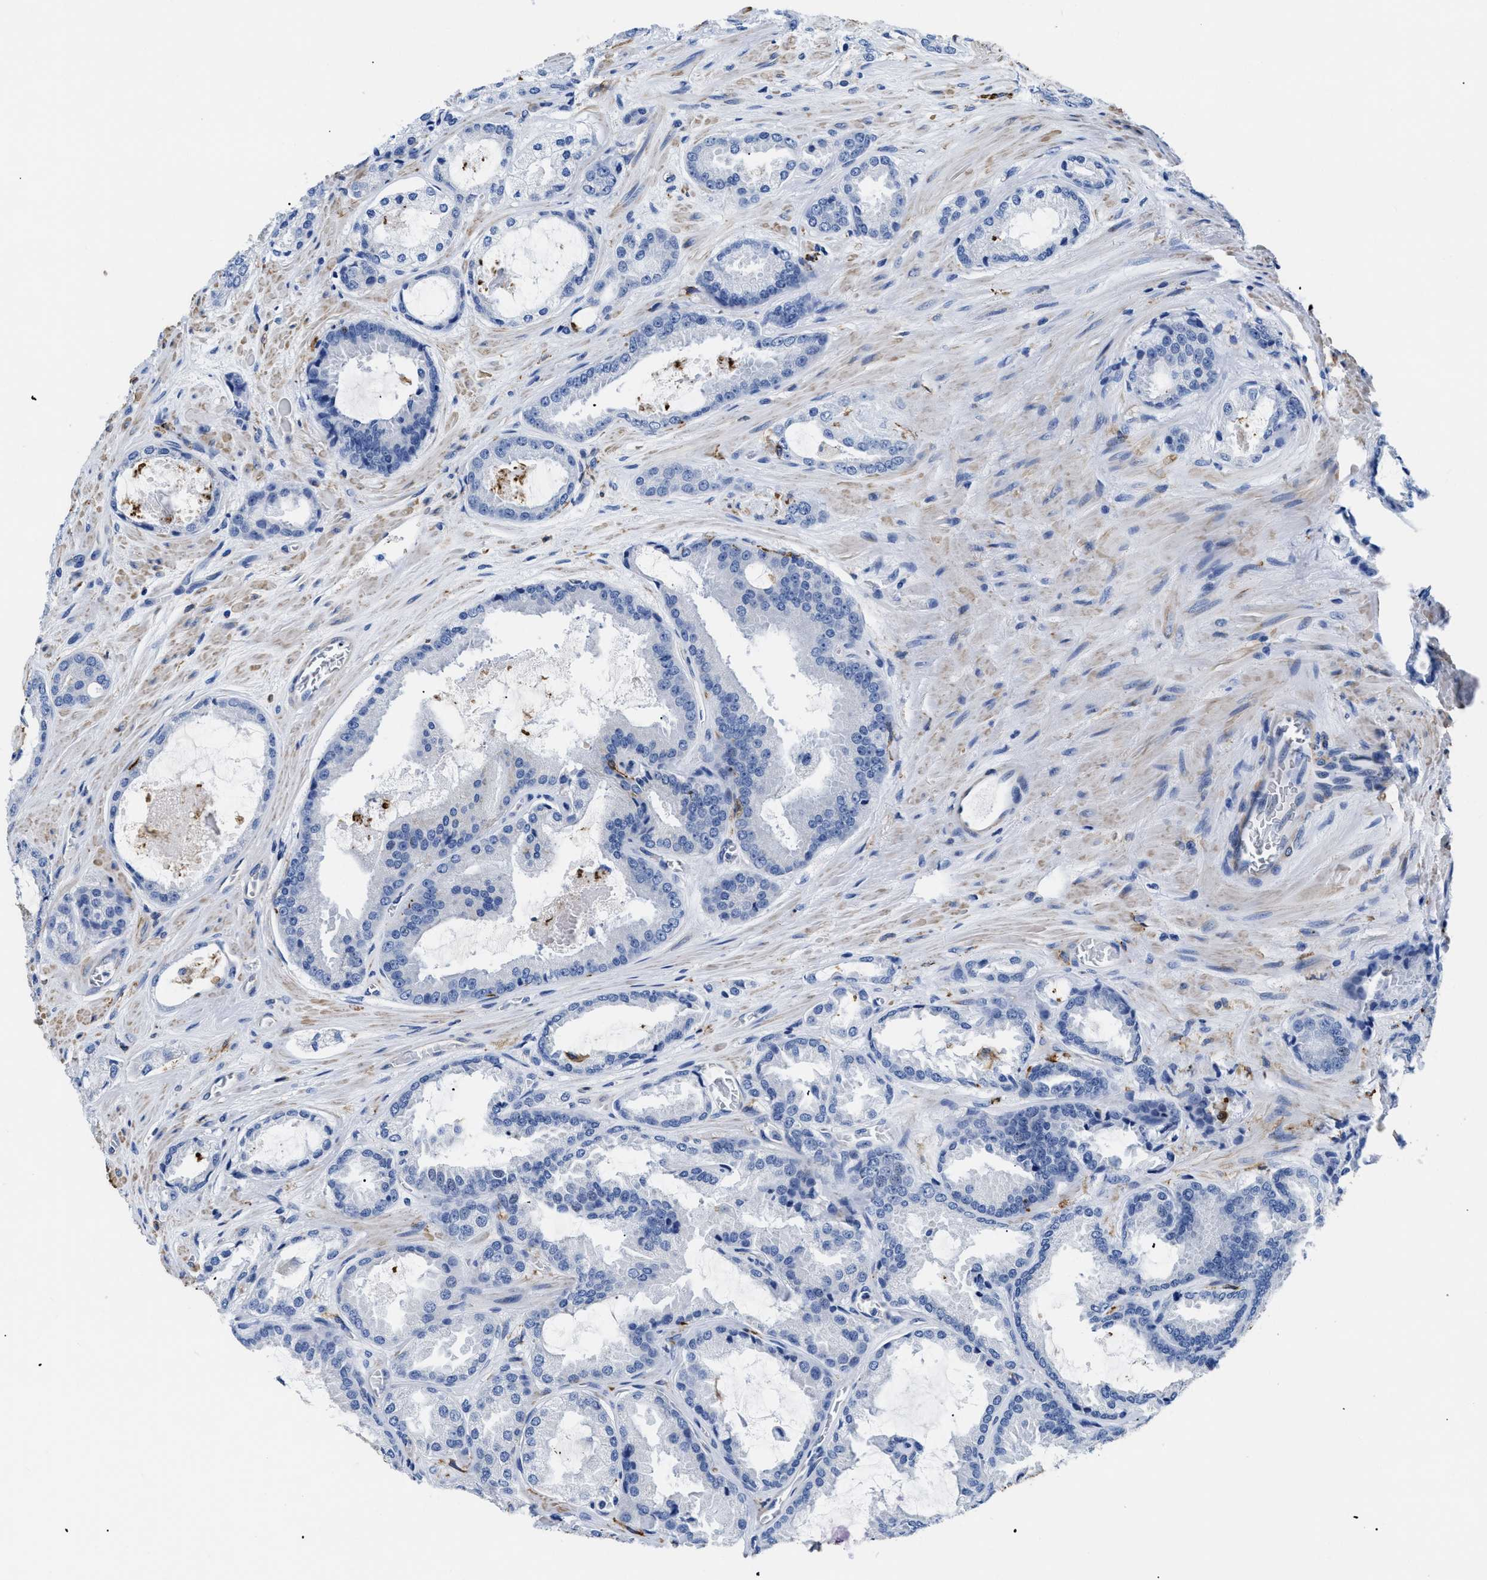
{"staining": {"intensity": "negative", "quantity": "none", "location": "none"}, "tissue": "prostate cancer", "cell_type": "Tumor cells", "image_type": "cancer", "snomed": [{"axis": "morphology", "description": "Adenocarcinoma, High grade"}, {"axis": "topography", "description": "Prostate"}], "caption": "Human prostate cancer stained for a protein using immunohistochemistry (IHC) shows no staining in tumor cells.", "gene": "HLA-DPA1", "patient": {"sex": "male", "age": 65}}